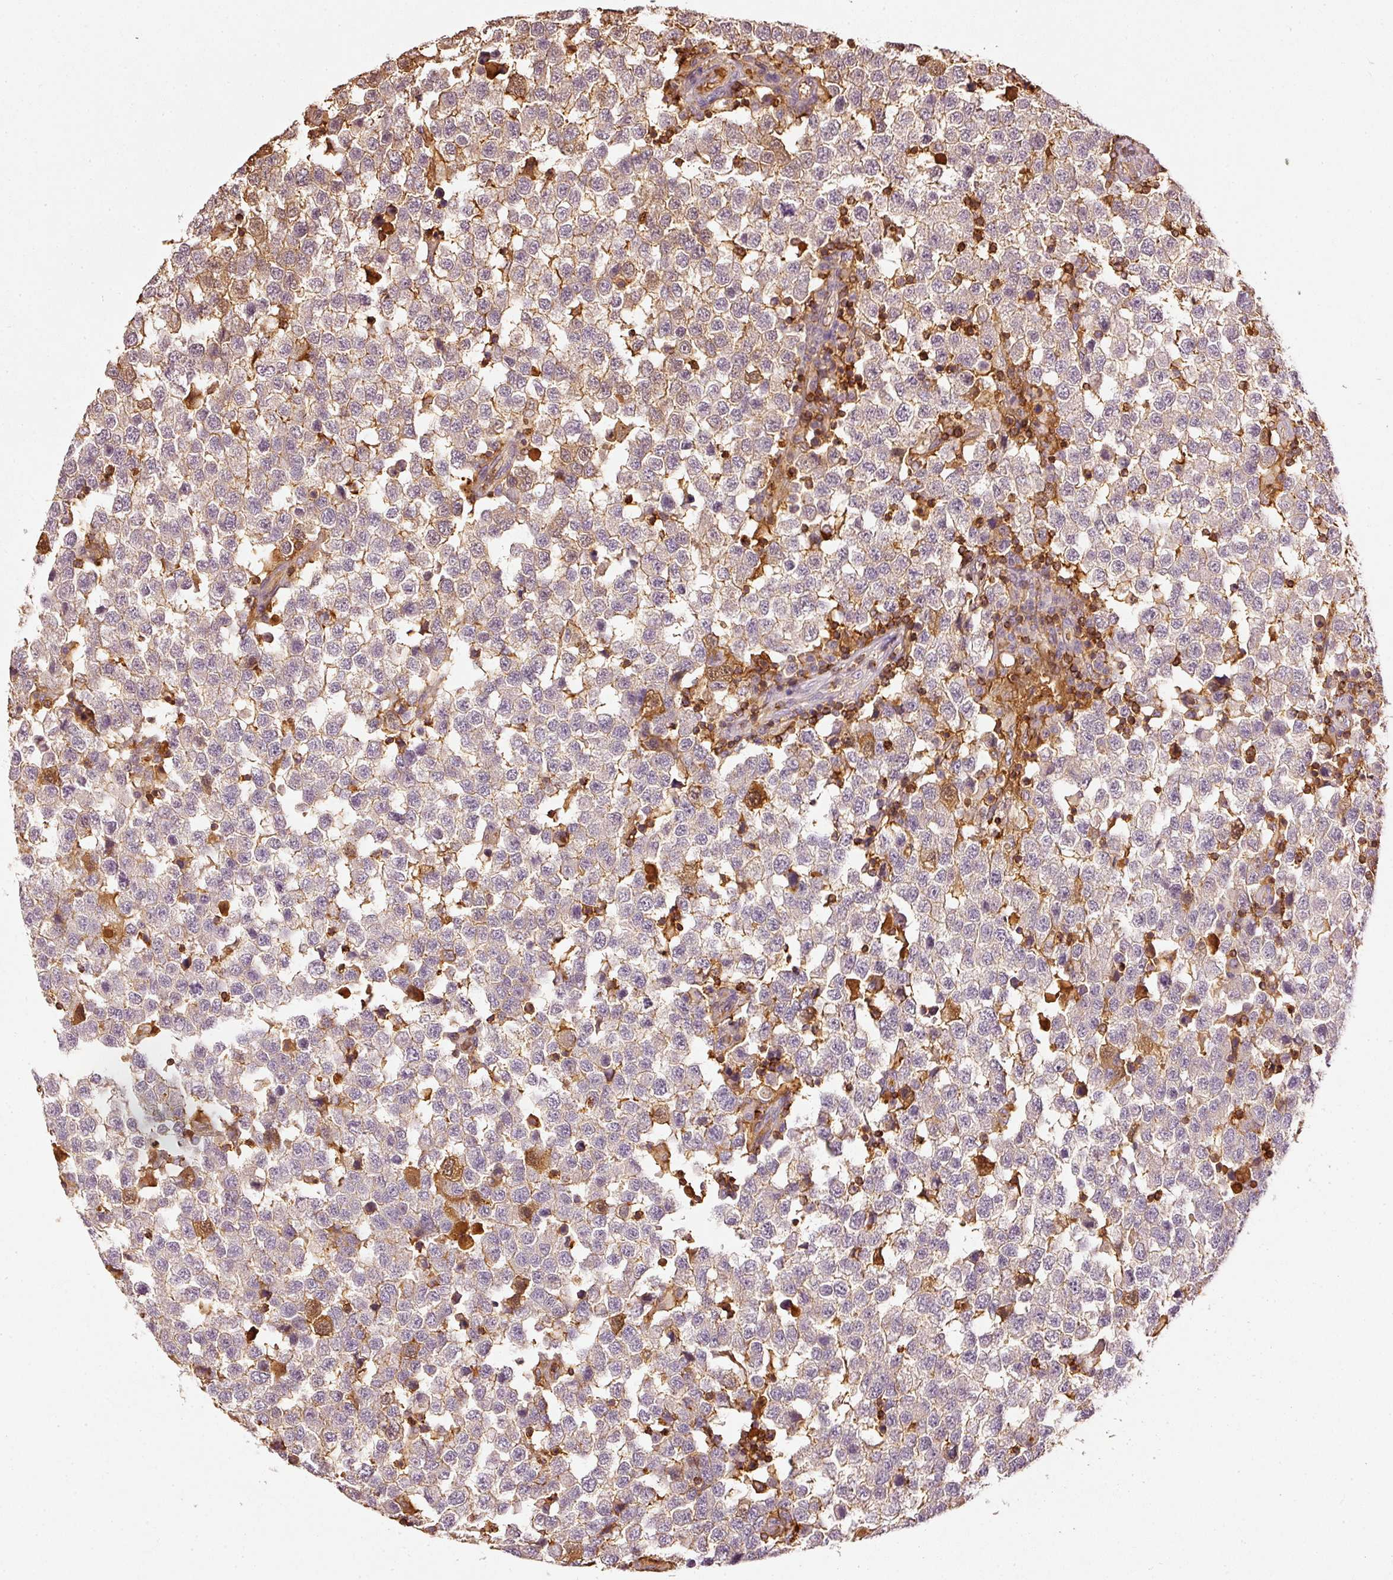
{"staining": {"intensity": "weak", "quantity": "25%-75%", "location": "cytoplasmic/membranous"}, "tissue": "testis cancer", "cell_type": "Tumor cells", "image_type": "cancer", "snomed": [{"axis": "morphology", "description": "Seminoma, NOS"}, {"axis": "topography", "description": "Testis"}], "caption": "Protein analysis of testis seminoma tissue displays weak cytoplasmic/membranous expression in approximately 25%-75% of tumor cells.", "gene": "EVL", "patient": {"sex": "male", "age": 34}}